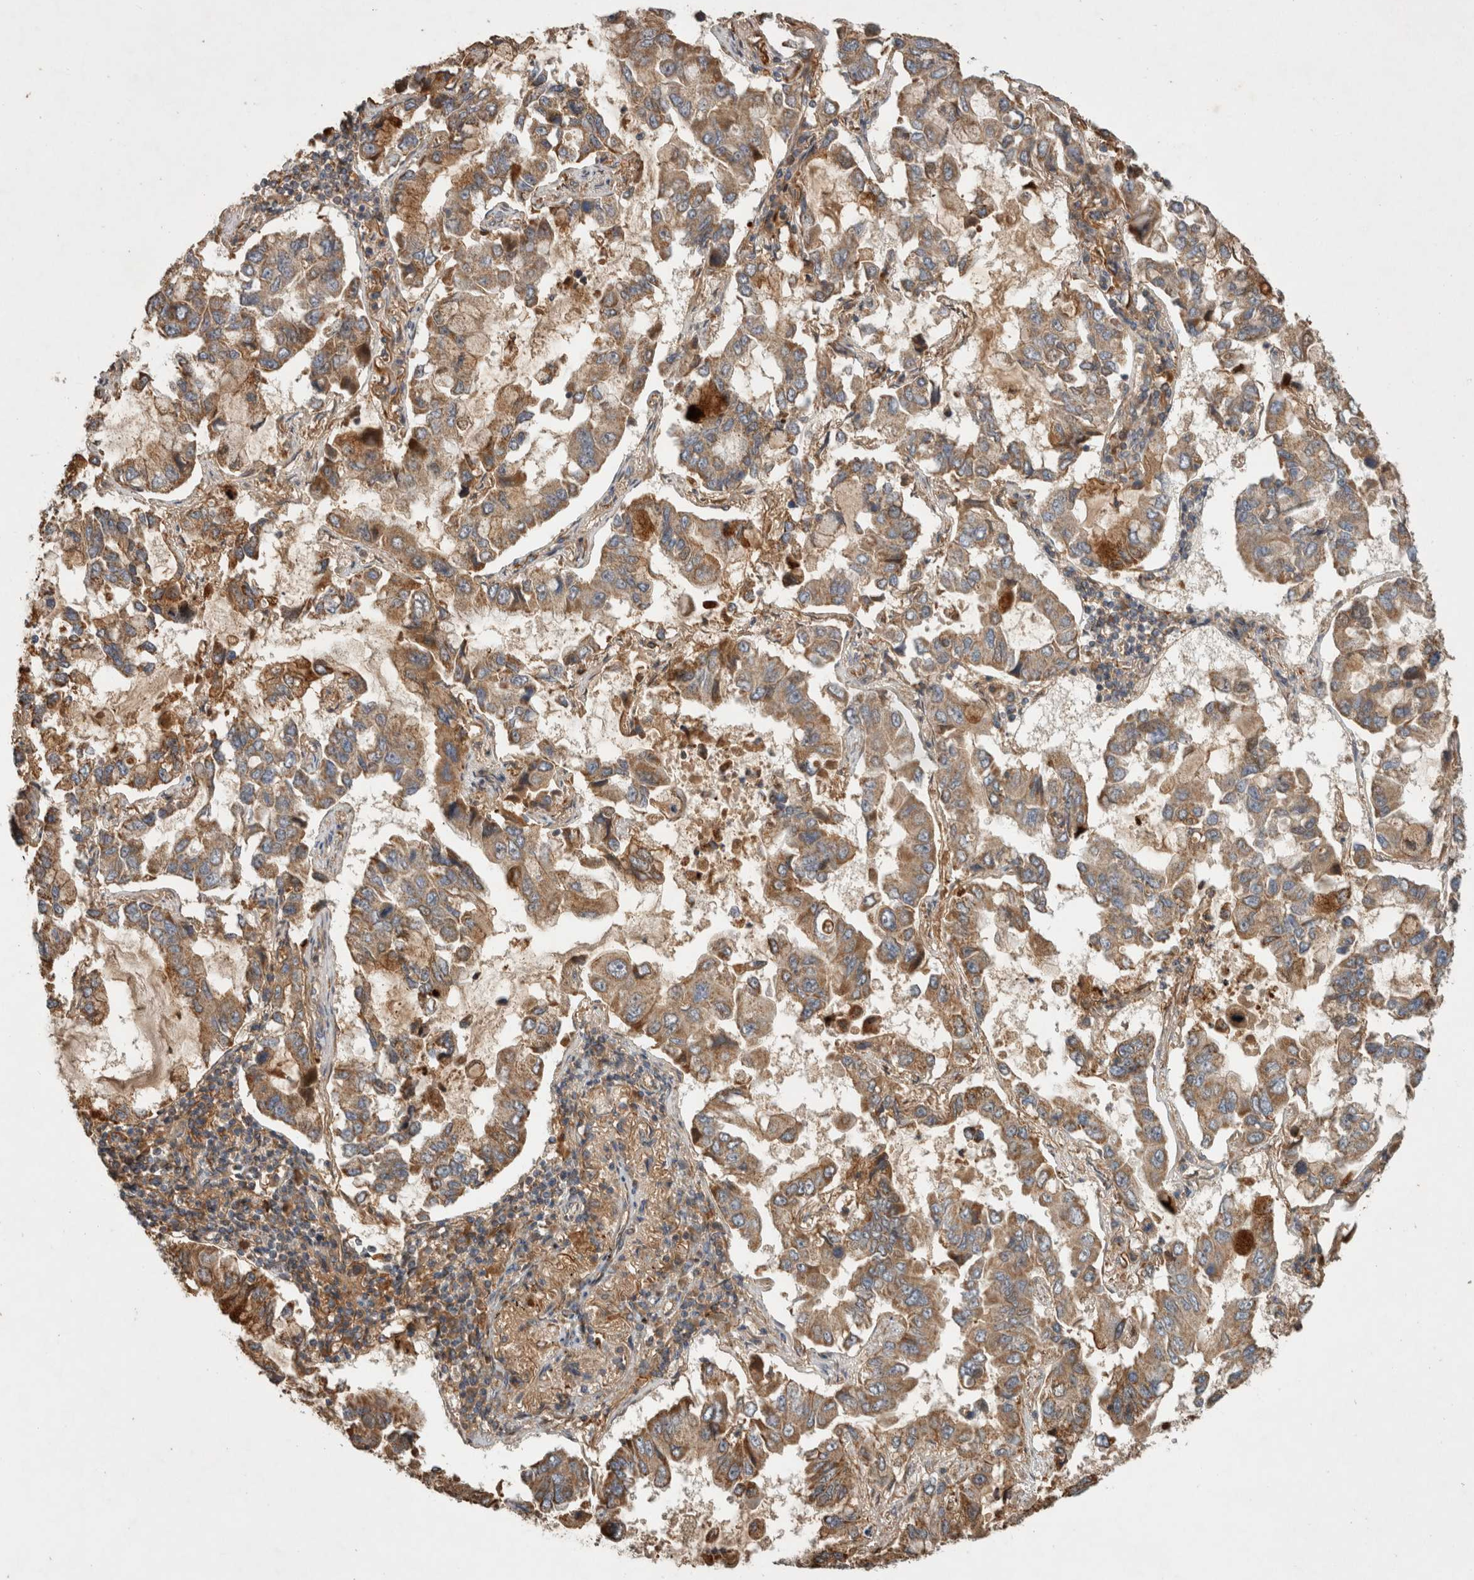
{"staining": {"intensity": "moderate", "quantity": ">75%", "location": "cytoplasmic/membranous"}, "tissue": "lung cancer", "cell_type": "Tumor cells", "image_type": "cancer", "snomed": [{"axis": "morphology", "description": "Adenocarcinoma, NOS"}, {"axis": "topography", "description": "Lung"}], "caption": "Lung adenocarcinoma was stained to show a protein in brown. There is medium levels of moderate cytoplasmic/membranous positivity in about >75% of tumor cells.", "gene": "SERAC1", "patient": {"sex": "male", "age": 64}}